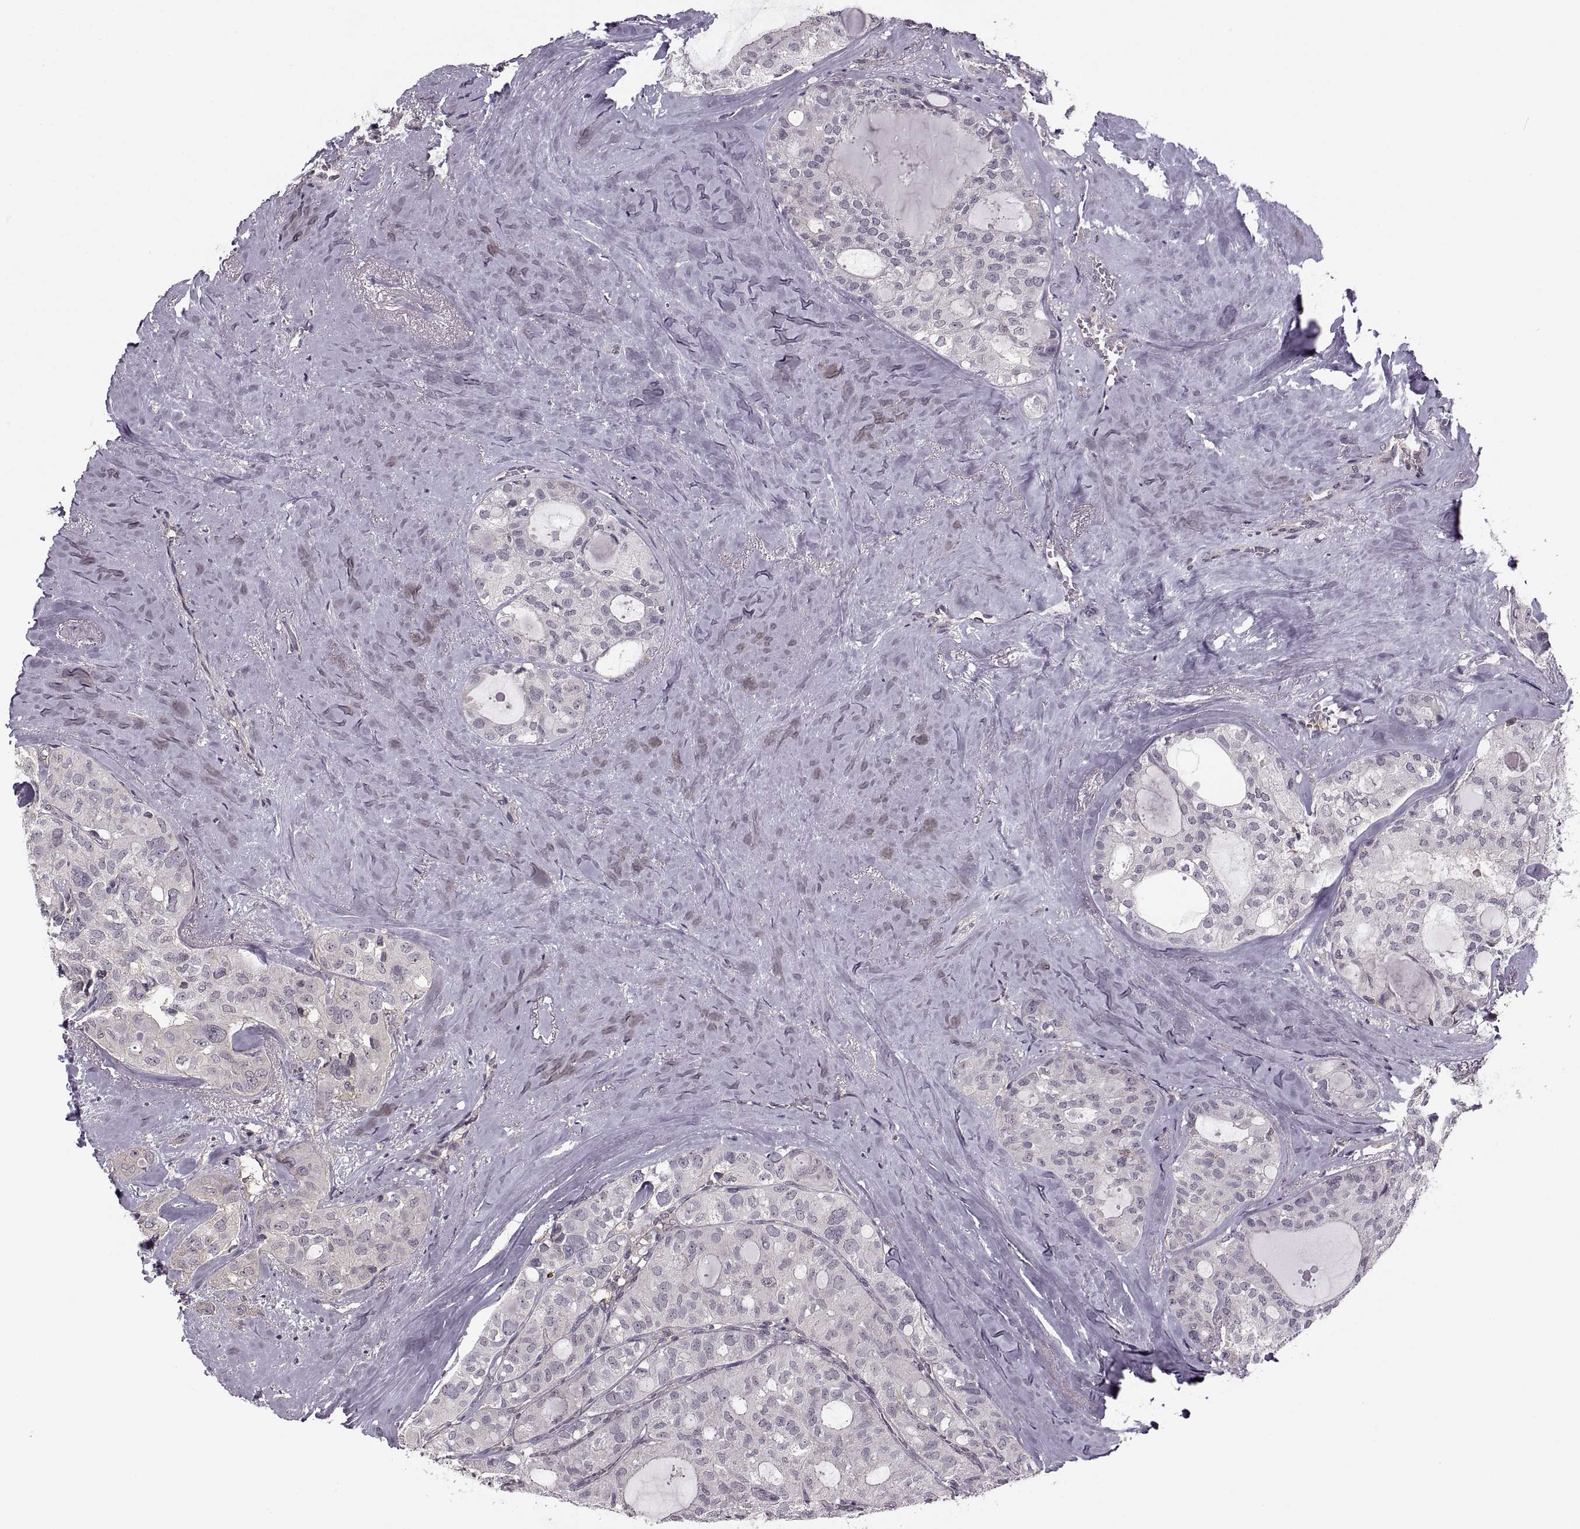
{"staining": {"intensity": "negative", "quantity": "none", "location": "none"}, "tissue": "thyroid cancer", "cell_type": "Tumor cells", "image_type": "cancer", "snomed": [{"axis": "morphology", "description": "Follicular adenoma carcinoma, NOS"}, {"axis": "topography", "description": "Thyroid gland"}], "caption": "This is a image of immunohistochemistry (IHC) staining of thyroid follicular adenoma carcinoma, which shows no positivity in tumor cells.", "gene": "LUZP2", "patient": {"sex": "male", "age": 75}}